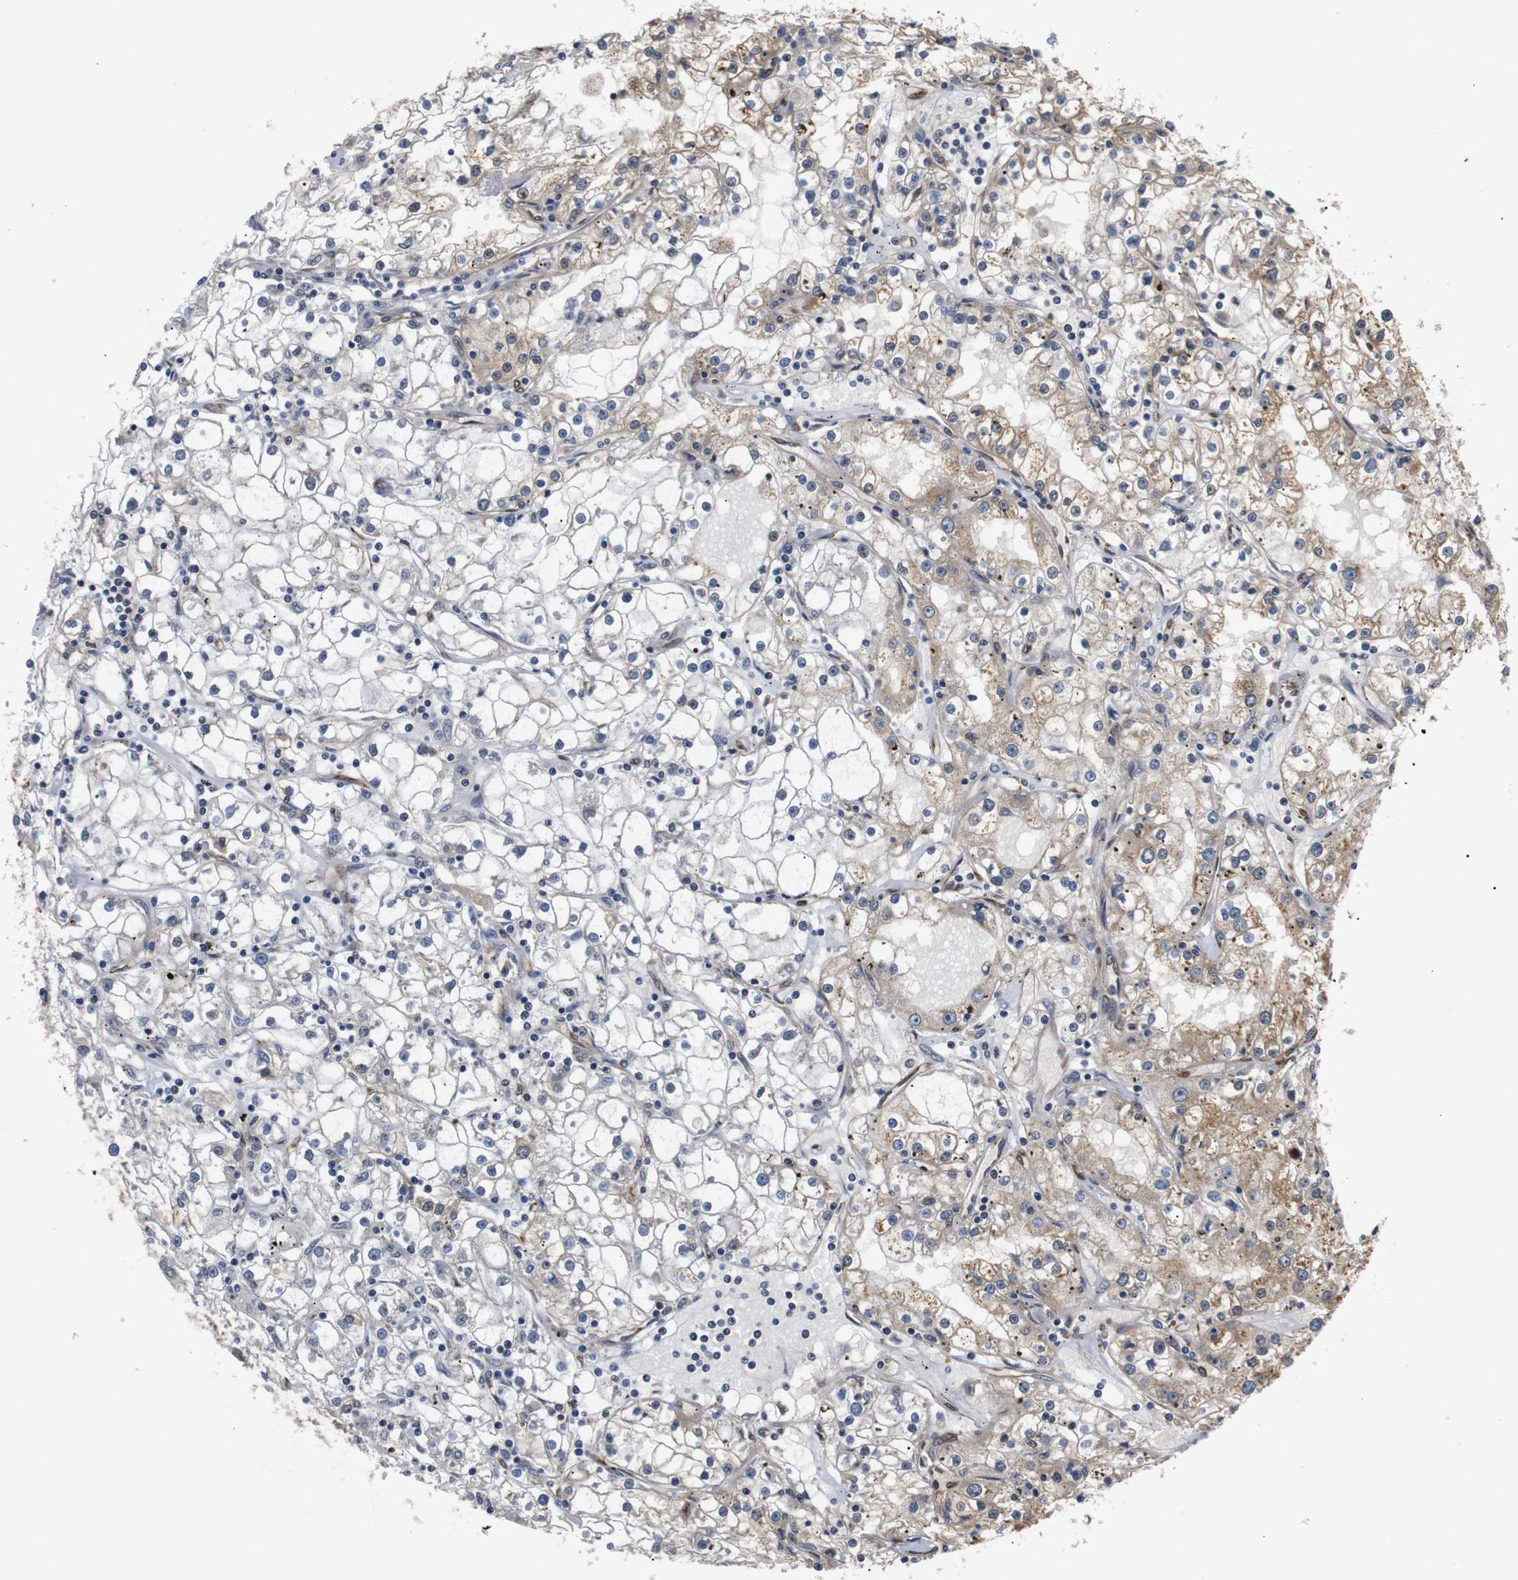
{"staining": {"intensity": "weak", "quantity": "25%-75%", "location": "cytoplasmic/membranous"}, "tissue": "renal cancer", "cell_type": "Tumor cells", "image_type": "cancer", "snomed": [{"axis": "morphology", "description": "Adenocarcinoma, NOS"}, {"axis": "topography", "description": "Kidney"}], "caption": "Adenocarcinoma (renal) was stained to show a protein in brown. There is low levels of weak cytoplasmic/membranous staining in approximately 25%-75% of tumor cells.", "gene": "RIPK1", "patient": {"sex": "male", "age": 56}}